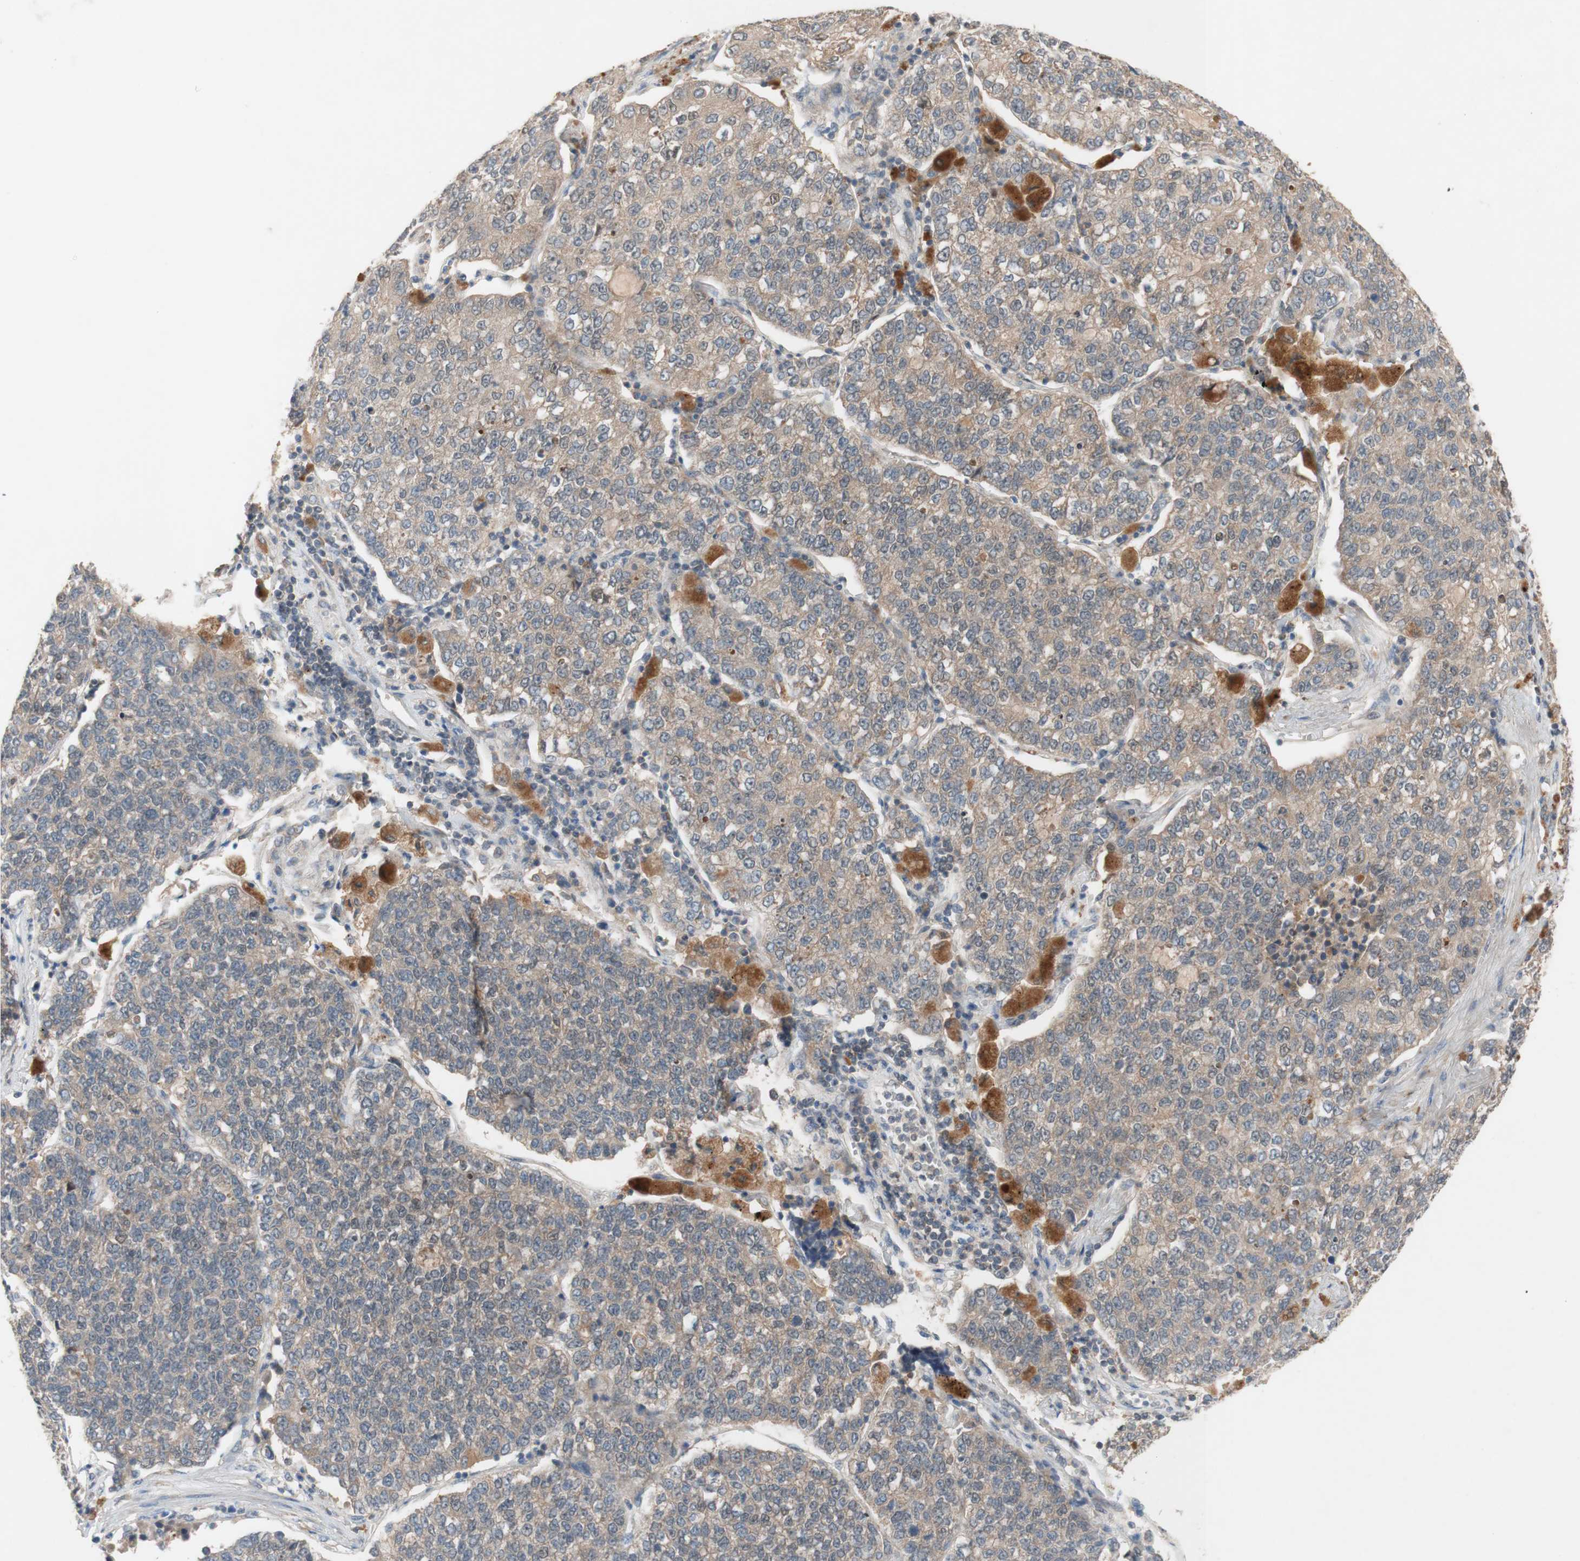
{"staining": {"intensity": "weak", "quantity": ">75%", "location": "cytoplasmic/membranous"}, "tissue": "lung cancer", "cell_type": "Tumor cells", "image_type": "cancer", "snomed": [{"axis": "morphology", "description": "Adenocarcinoma, NOS"}, {"axis": "topography", "description": "Lung"}], "caption": "Weak cytoplasmic/membranous staining is appreciated in about >75% of tumor cells in lung cancer (adenocarcinoma). (IHC, brightfield microscopy, high magnification).", "gene": "PEX2", "patient": {"sex": "male", "age": 49}}